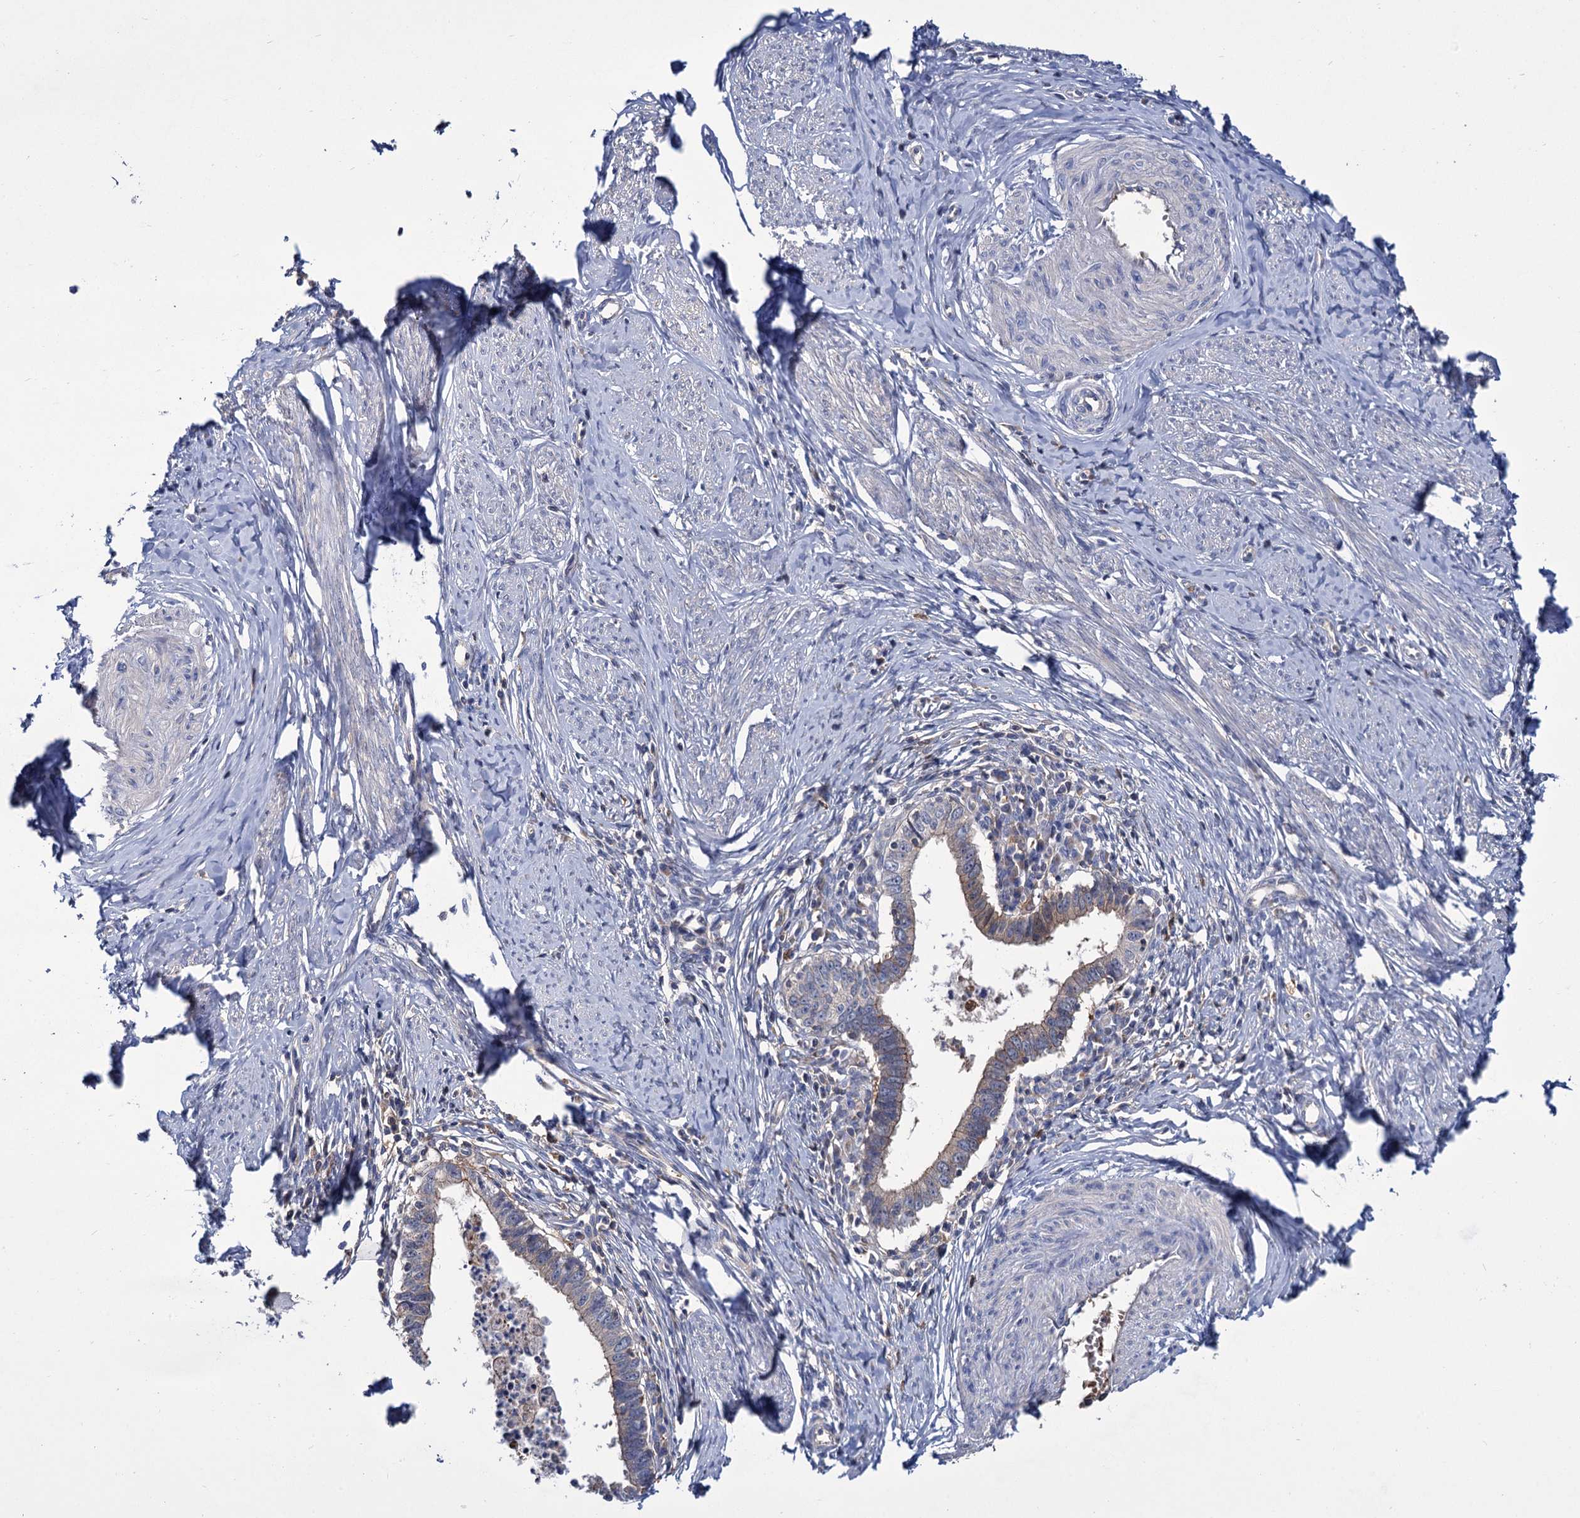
{"staining": {"intensity": "weak", "quantity": "<25%", "location": "cytoplasmic/membranous"}, "tissue": "cervical cancer", "cell_type": "Tumor cells", "image_type": "cancer", "snomed": [{"axis": "morphology", "description": "Adenocarcinoma, NOS"}, {"axis": "topography", "description": "Cervix"}], "caption": "Immunohistochemical staining of cervical cancer (adenocarcinoma) shows no significant staining in tumor cells.", "gene": "GCLC", "patient": {"sex": "female", "age": 36}}